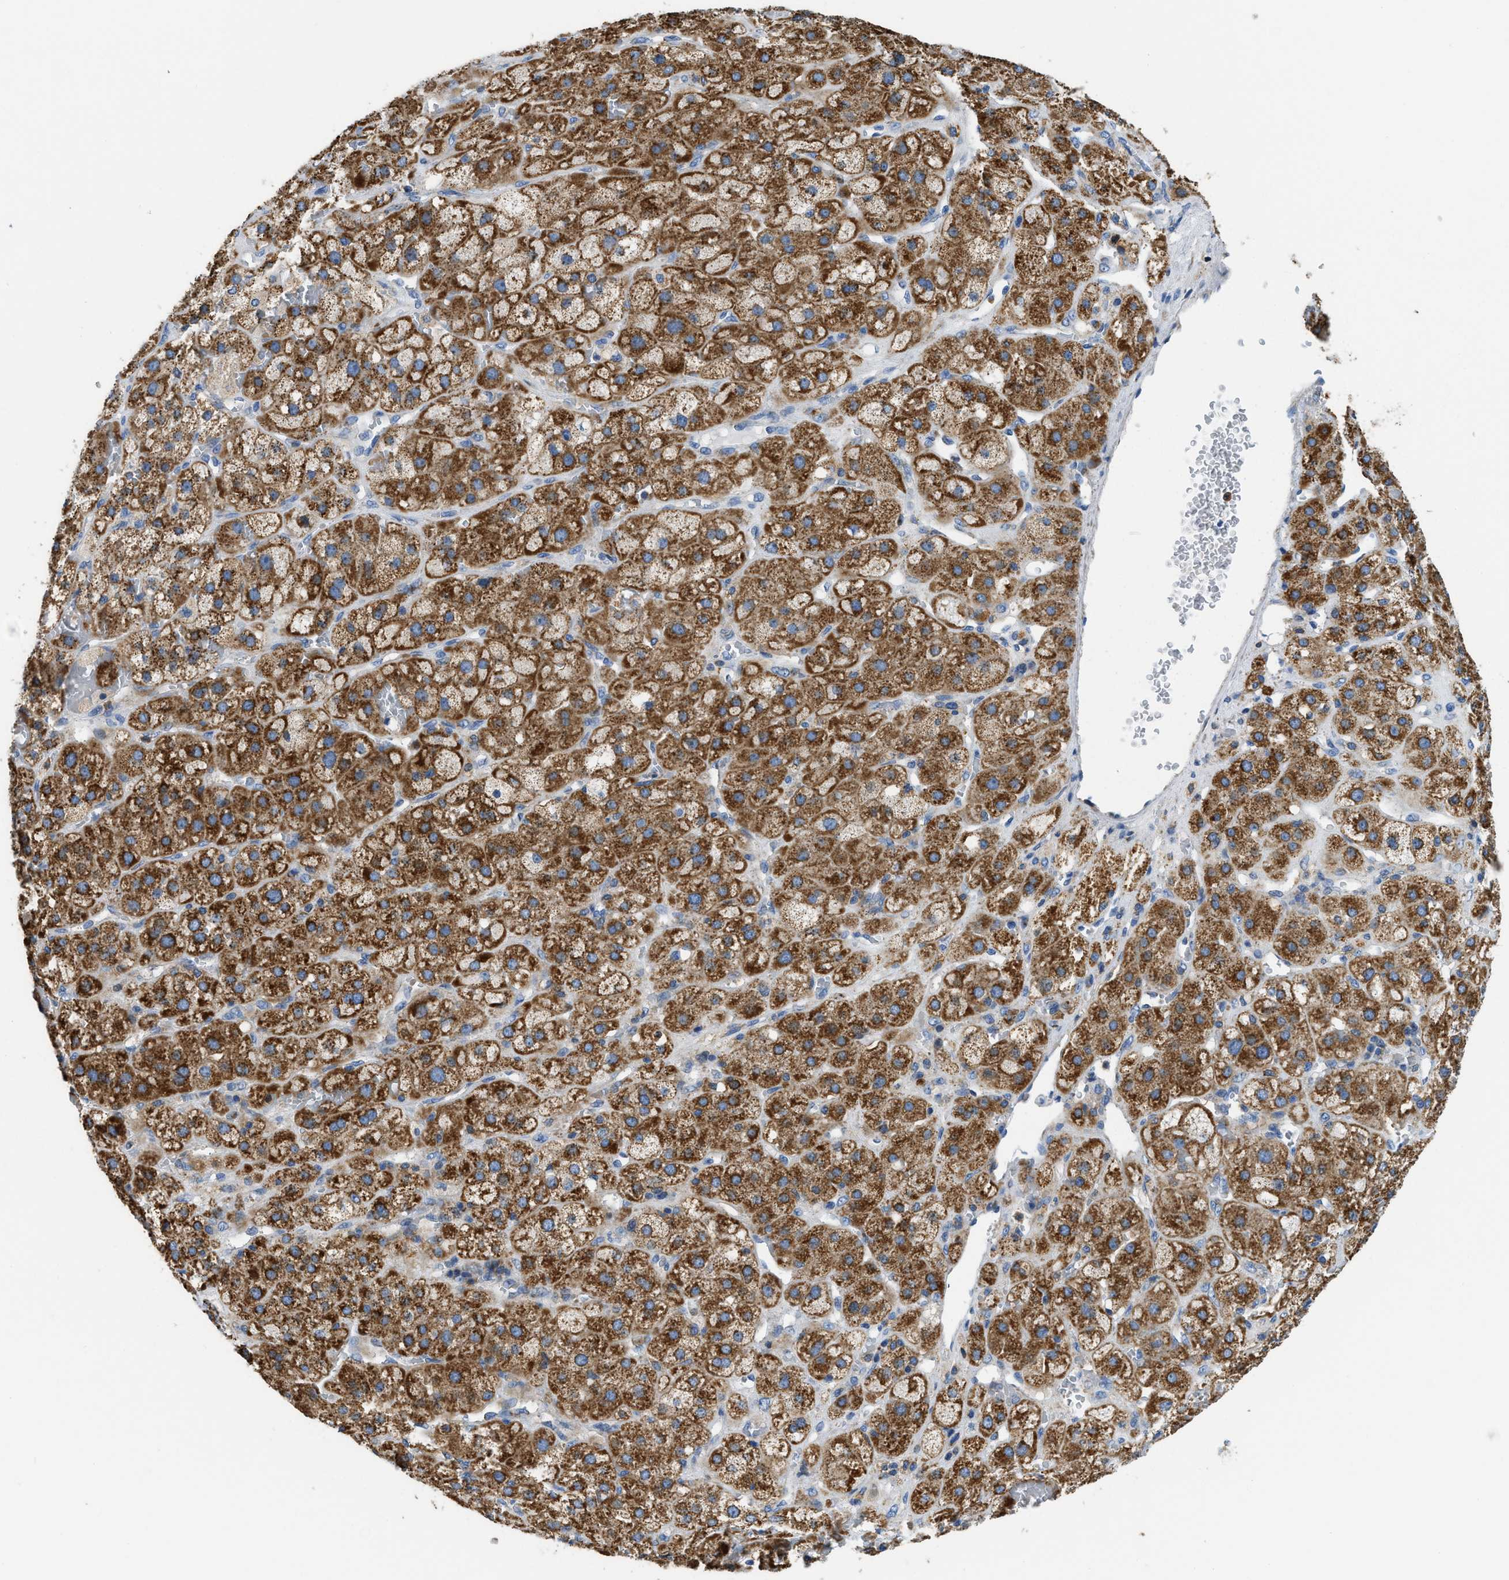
{"staining": {"intensity": "moderate", "quantity": ">75%", "location": "cytoplasmic/membranous"}, "tissue": "adrenal gland", "cell_type": "Glandular cells", "image_type": "normal", "snomed": [{"axis": "morphology", "description": "Normal tissue, NOS"}, {"axis": "topography", "description": "Adrenal gland"}], "caption": "Approximately >75% of glandular cells in unremarkable human adrenal gland display moderate cytoplasmic/membranous protein positivity as visualized by brown immunohistochemical staining.", "gene": "SLC25A13", "patient": {"sex": "female", "age": 47}}